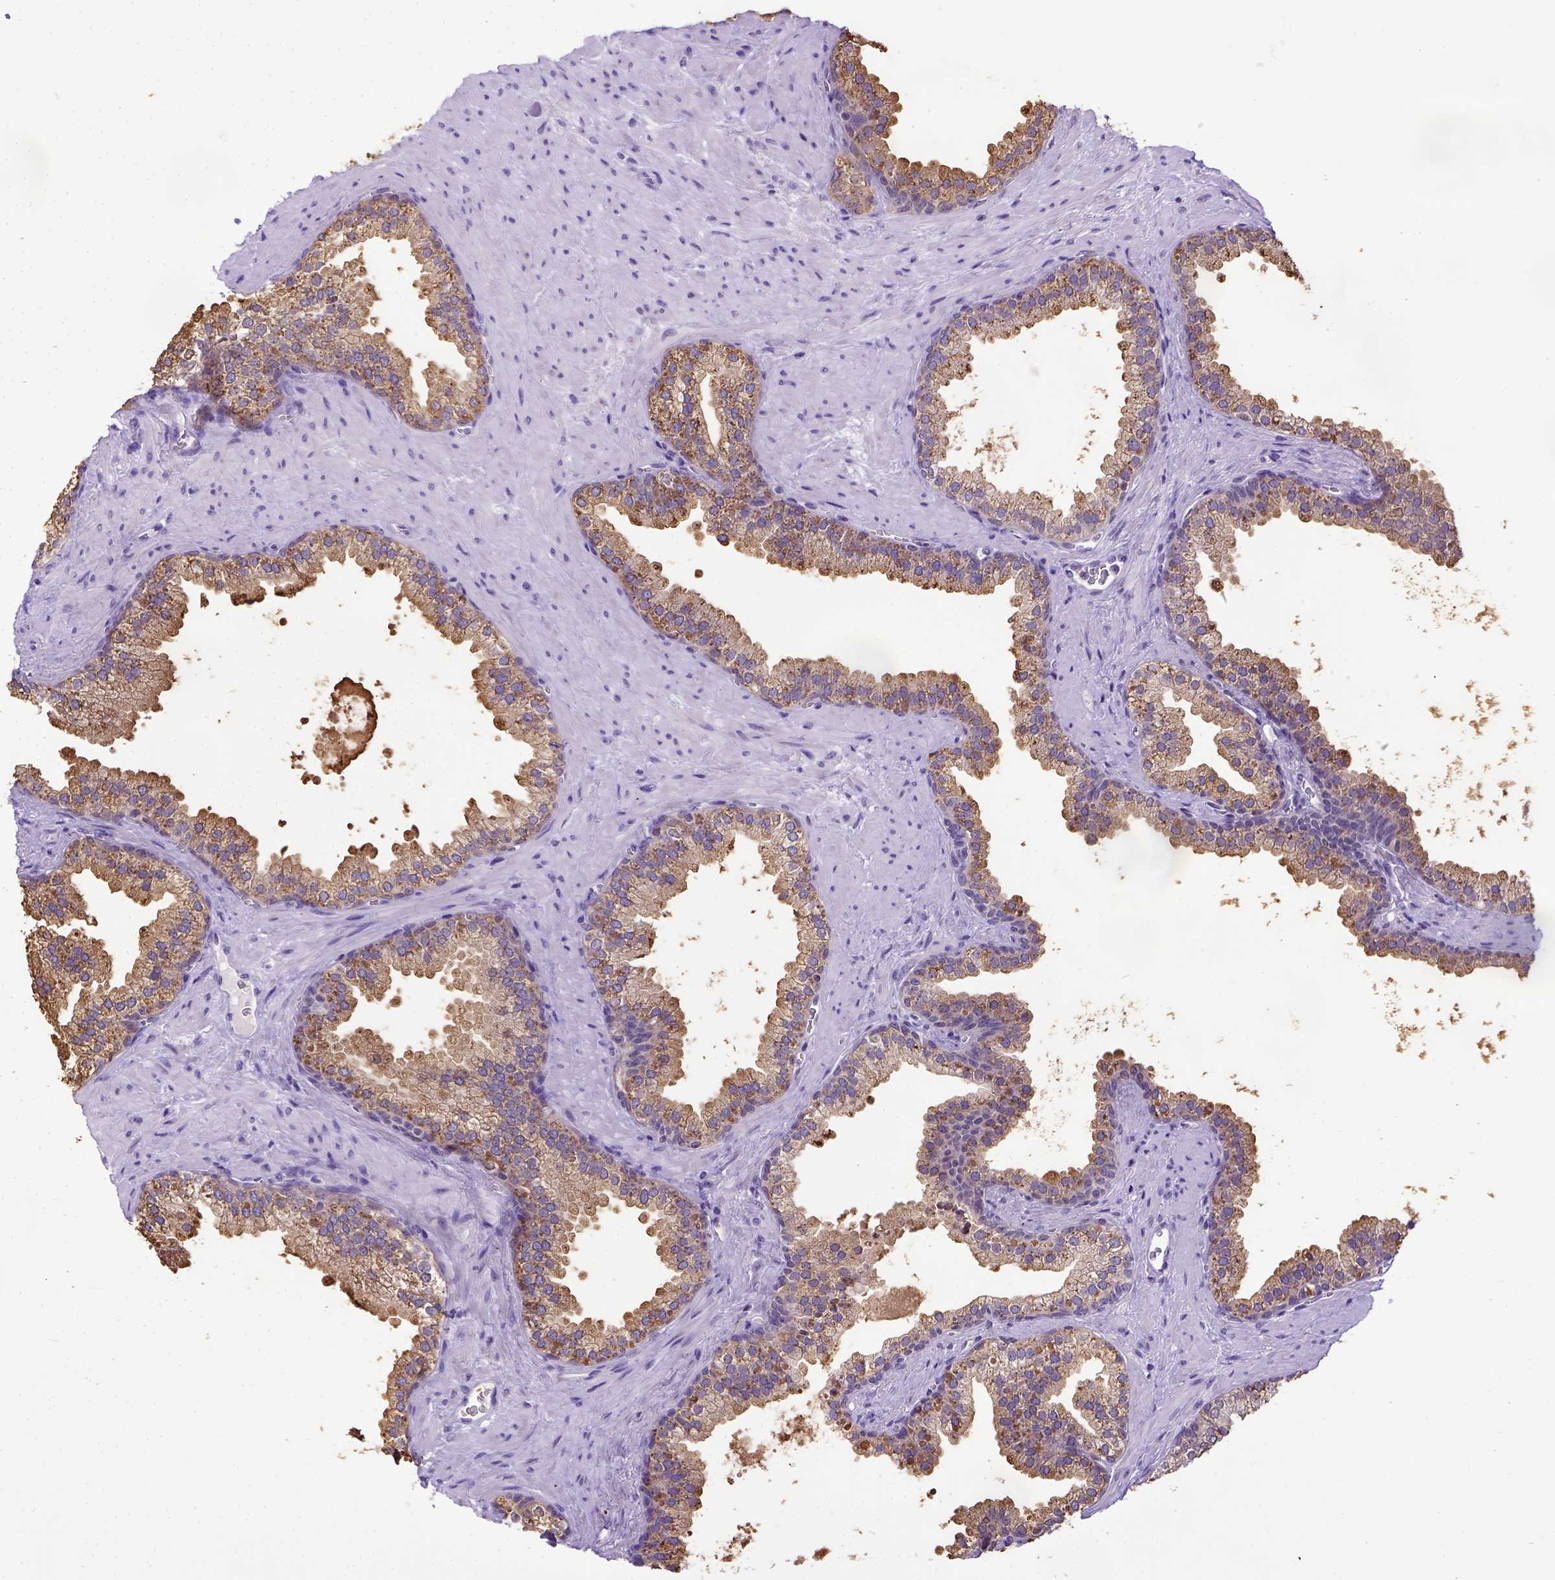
{"staining": {"intensity": "moderate", "quantity": "<25%", "location": "cytoplasmic/membranous"}, "tissue": "prostate", "cell_type": "Glandular cells", "image_type": "normal", "snomed": [{"axis": "morphology", "description": "Normal tissue, NOS"}, {"axis": "topography", "description": "Prostate"}], "caption": "Immunohistochemical staining of normal human prostate demonstrates low levels of moderate cytoplasmic/membranous staining in about <25% of glandular cells.", "gene": "SPEF1", "patient": {"sex": "male", "age": 79}}